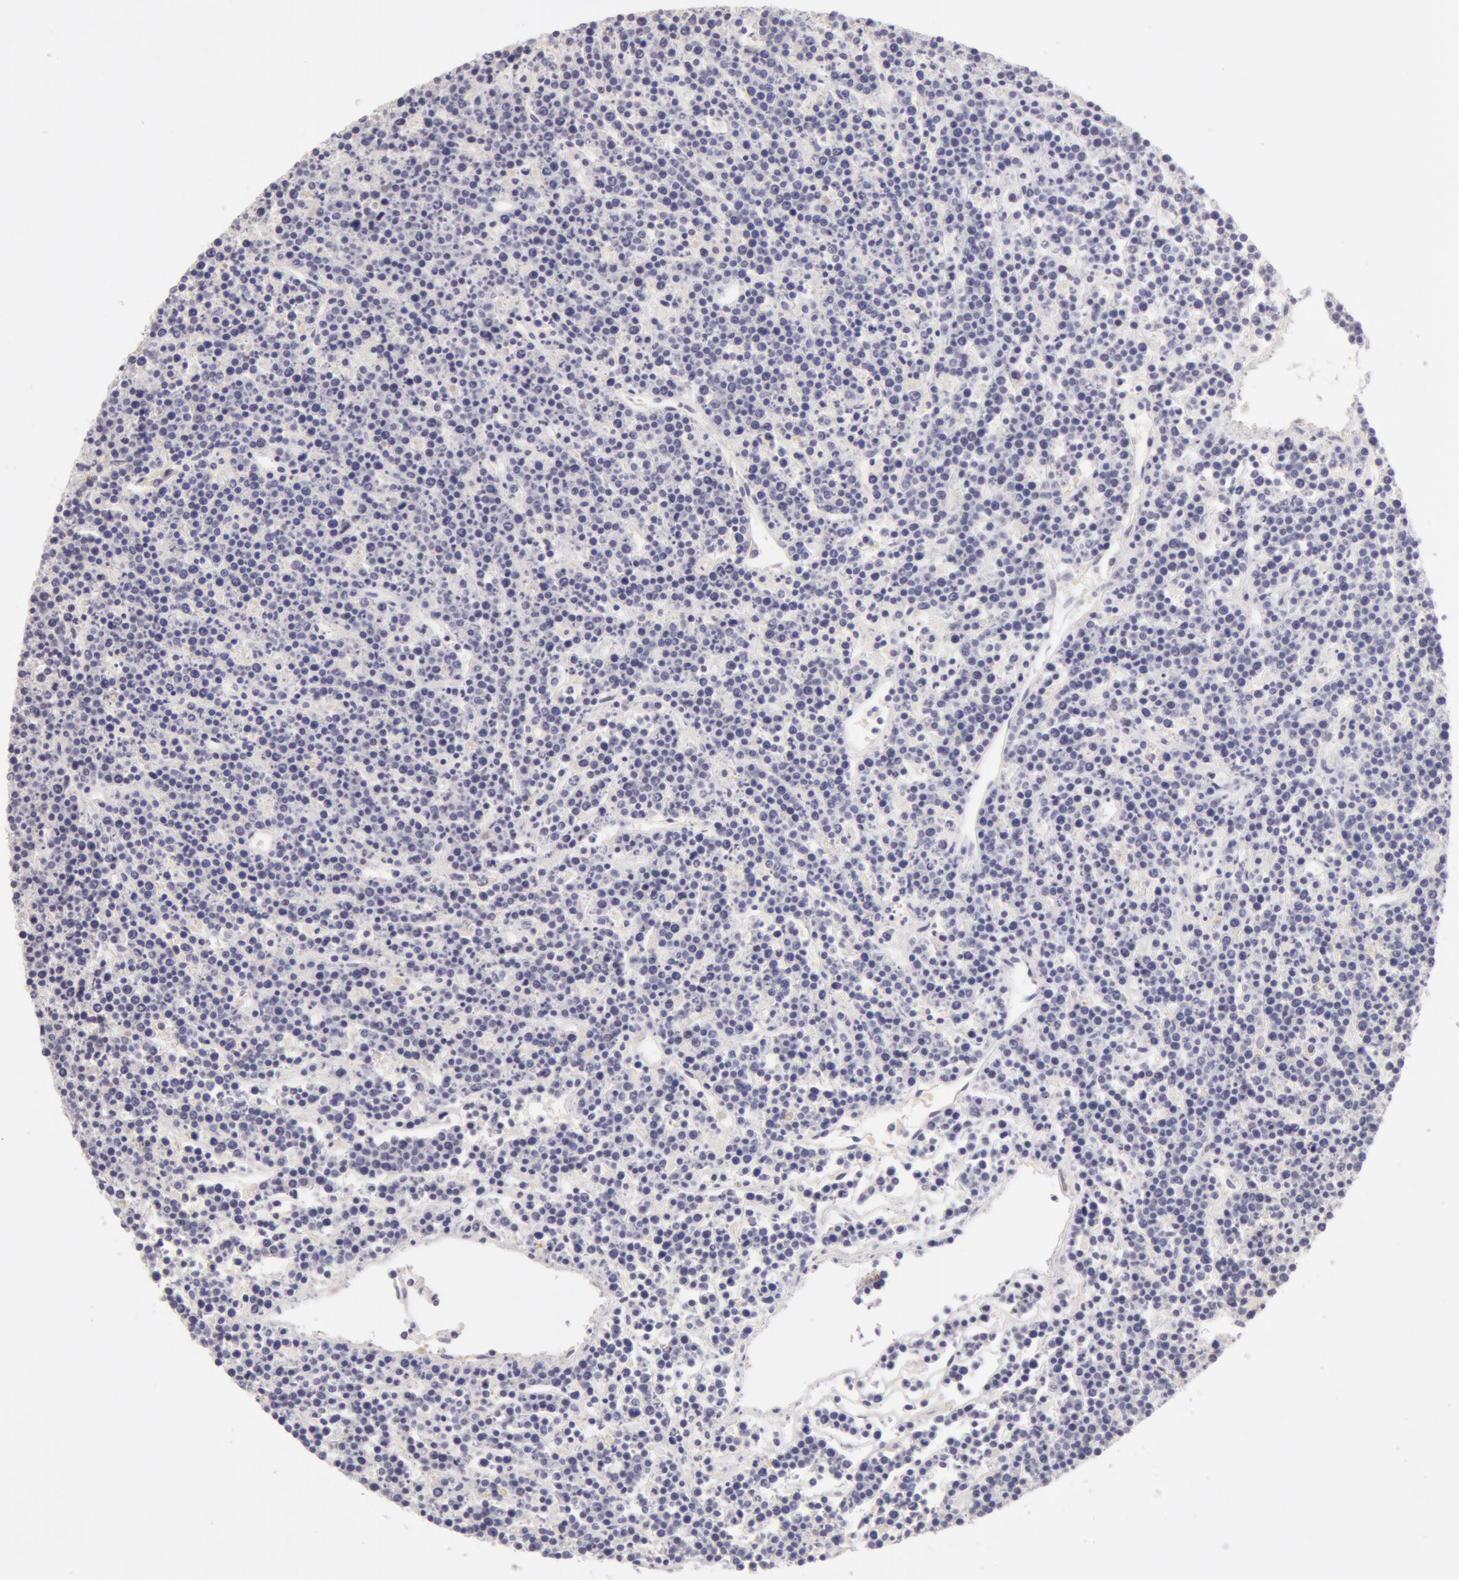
{"staining": {"intensity": "negative", "quantity": "none", "location": "none"}, "tissue": "lymphoma", "cell_type": "Tumor cells", "image_type": "cancer", "snomed": [{"axis": "morphology", "description": "Malignant lymphoma, non-Hodgkin's type, High grade"}, {"axis": "topography", "description": "Ovary"}], "caption": "The IHC micrograph has no significant staining in tumor cells of lymphoma tissue.", "gene": "AHSG", "patient": {"sex": "female", "age": 56}}